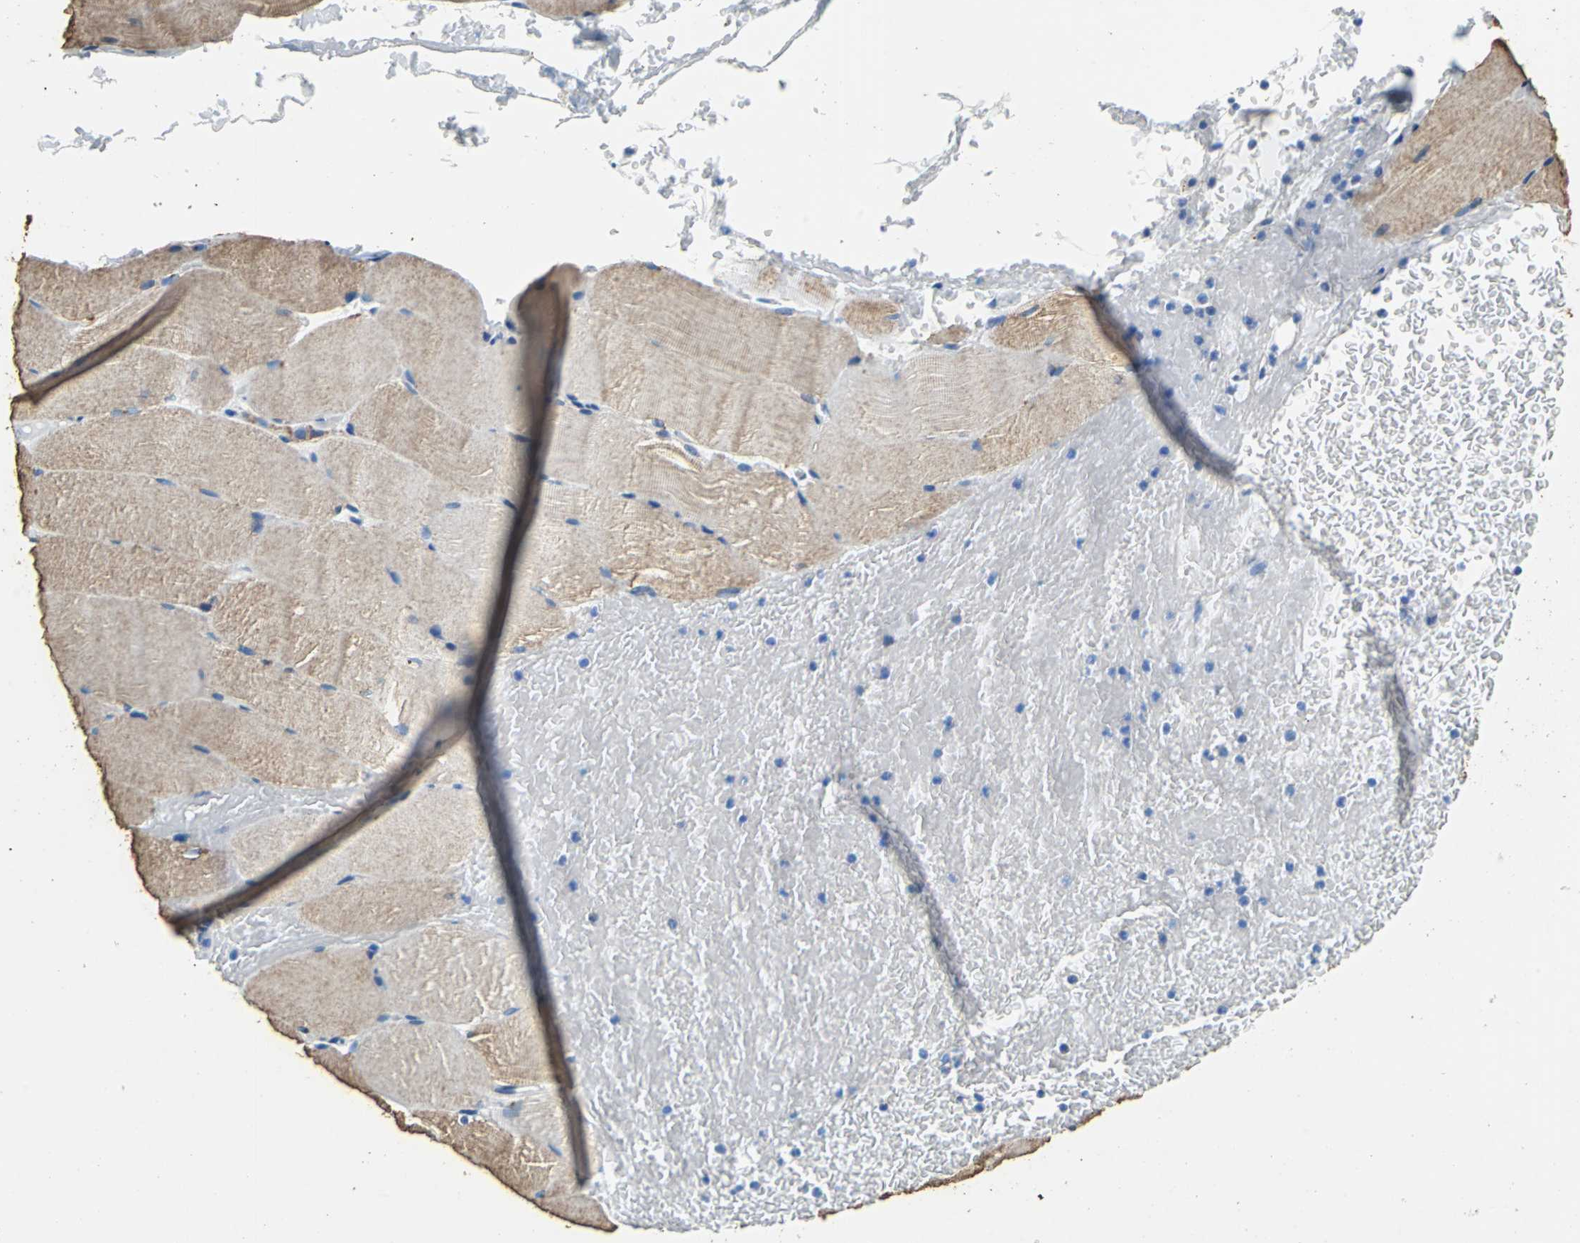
{"staining": {"intensity": "weak", "quantity": "25%-75%", "location": "cytoplasmic/membranous"}, "tissue": "skeletal muscle", "cell_type": "Myocytes", "image_type": "normal", "snomed": [{"axis": "morphology", "description": "Normal tissue, NOS"}, {"axis": "topography", "description": "Skeletal muscle"}, {"axis": "topography", "description": "Parathyroid gland"}], "caption": "IHC staining of benign skeletal muscle, which shows low levels of weak cytoplasmic/membranous expression in about 25%-75% of myocytes indicating weak cytoplasmic/membranous protein expression. The staining was performed using DAB (3,3'-diaminobenzidine) (brown) for protein detection and nuclei were counterstained in hematoxylin (blue).", "gene": "TEX264", "patient": {"sex": "female", "age": 37}}